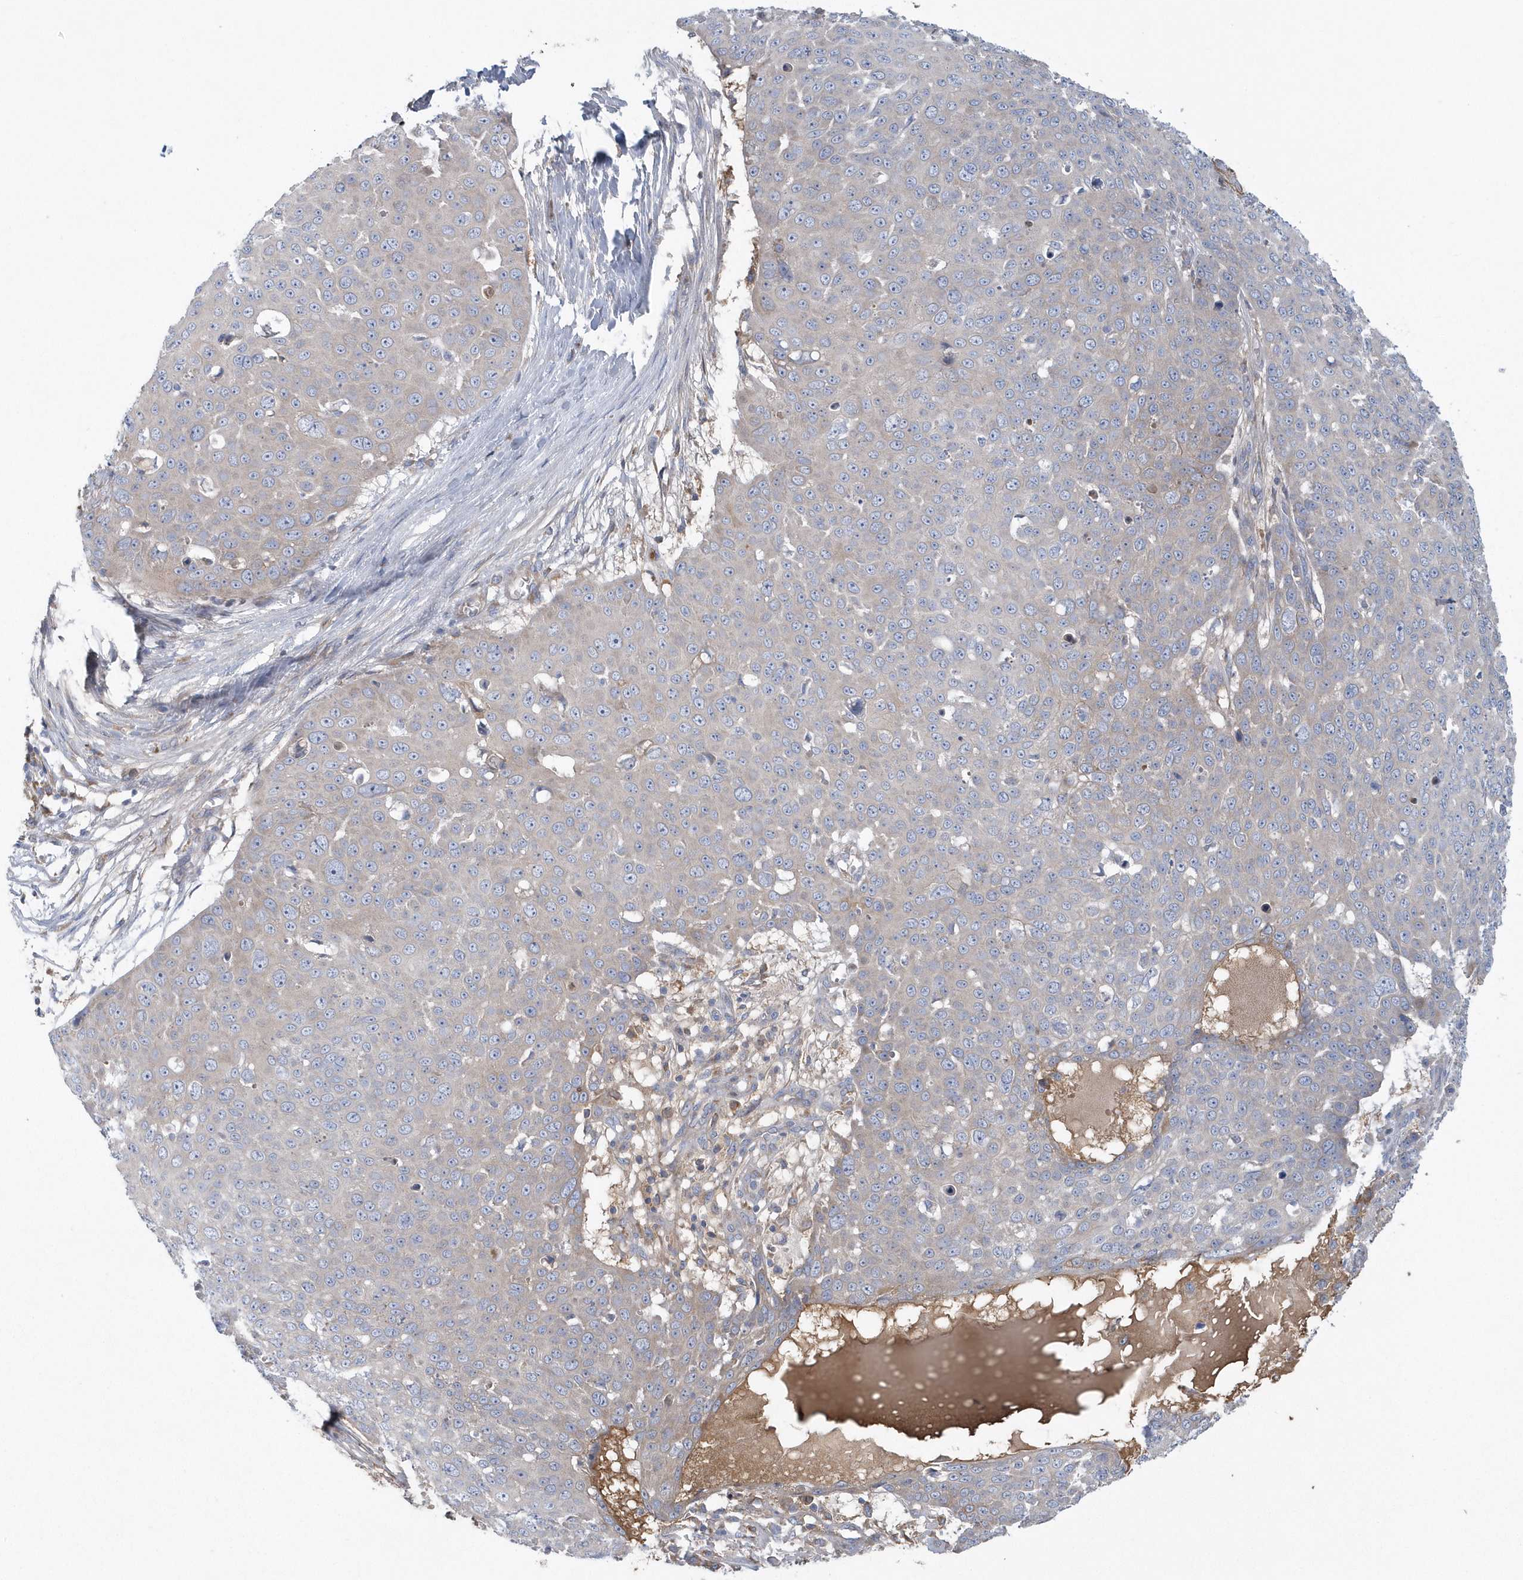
{"staining": {"intensity": "negative", "quantity": "none", "location": "none"}, "tissue": "skin cancer", "cell_type": "Tumor cells", "image_type": "cancer", "snomed": [{"axis": "morphology", "description": "Squamous cell carcinoma, NOS"}, {"axis": "topography", "description": "Skin"}], "caption": "Photomicrograph shows no significant protein expression in tumor cells of skin cancer (squamous cell carcinoma). Brightfield microscopy of IHC stained with DAB (3,3'-diaminobenzidine) (brown) and hematoxylin (blue), captured at high magnification.", "gene": "SPATA18", "patient": {"sex": "male", "age": 71}}